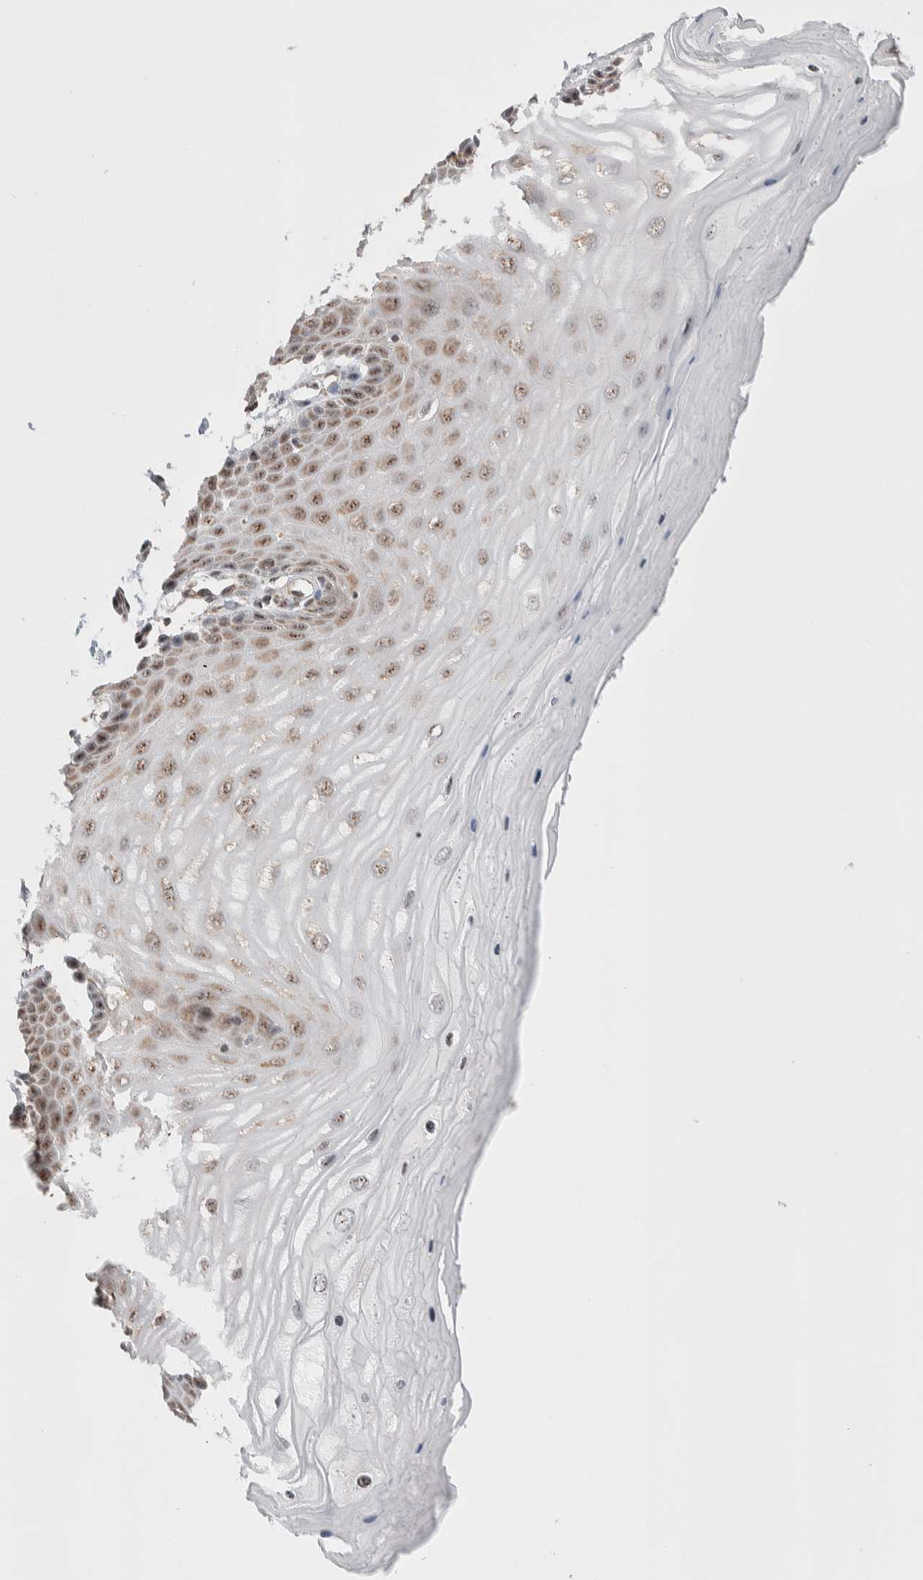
{"staining": {"intensity": "moderate", "quantity": ">75%", "location": "nuclear"}, "tissue": "cervix", "cell_type": "Glandular cells", "image_type": "normal", "snomed": [{"axis": "morphology", "description": "Normal tissue, NOS"}, {"axis": "topography", "description": "Cervix"}], "caption": "Glandular cells demonstrate moderate nuclear positivity in approximately >75% of cells in benign cervix. (Stains: DAB (3,3'-diaminobenzidine) in brown, nuclei in blue, Microscopy: brightfield microscopy at high magnification).", "gene": "ZNF695", "patient": {"sex": "female", "age": 55}}